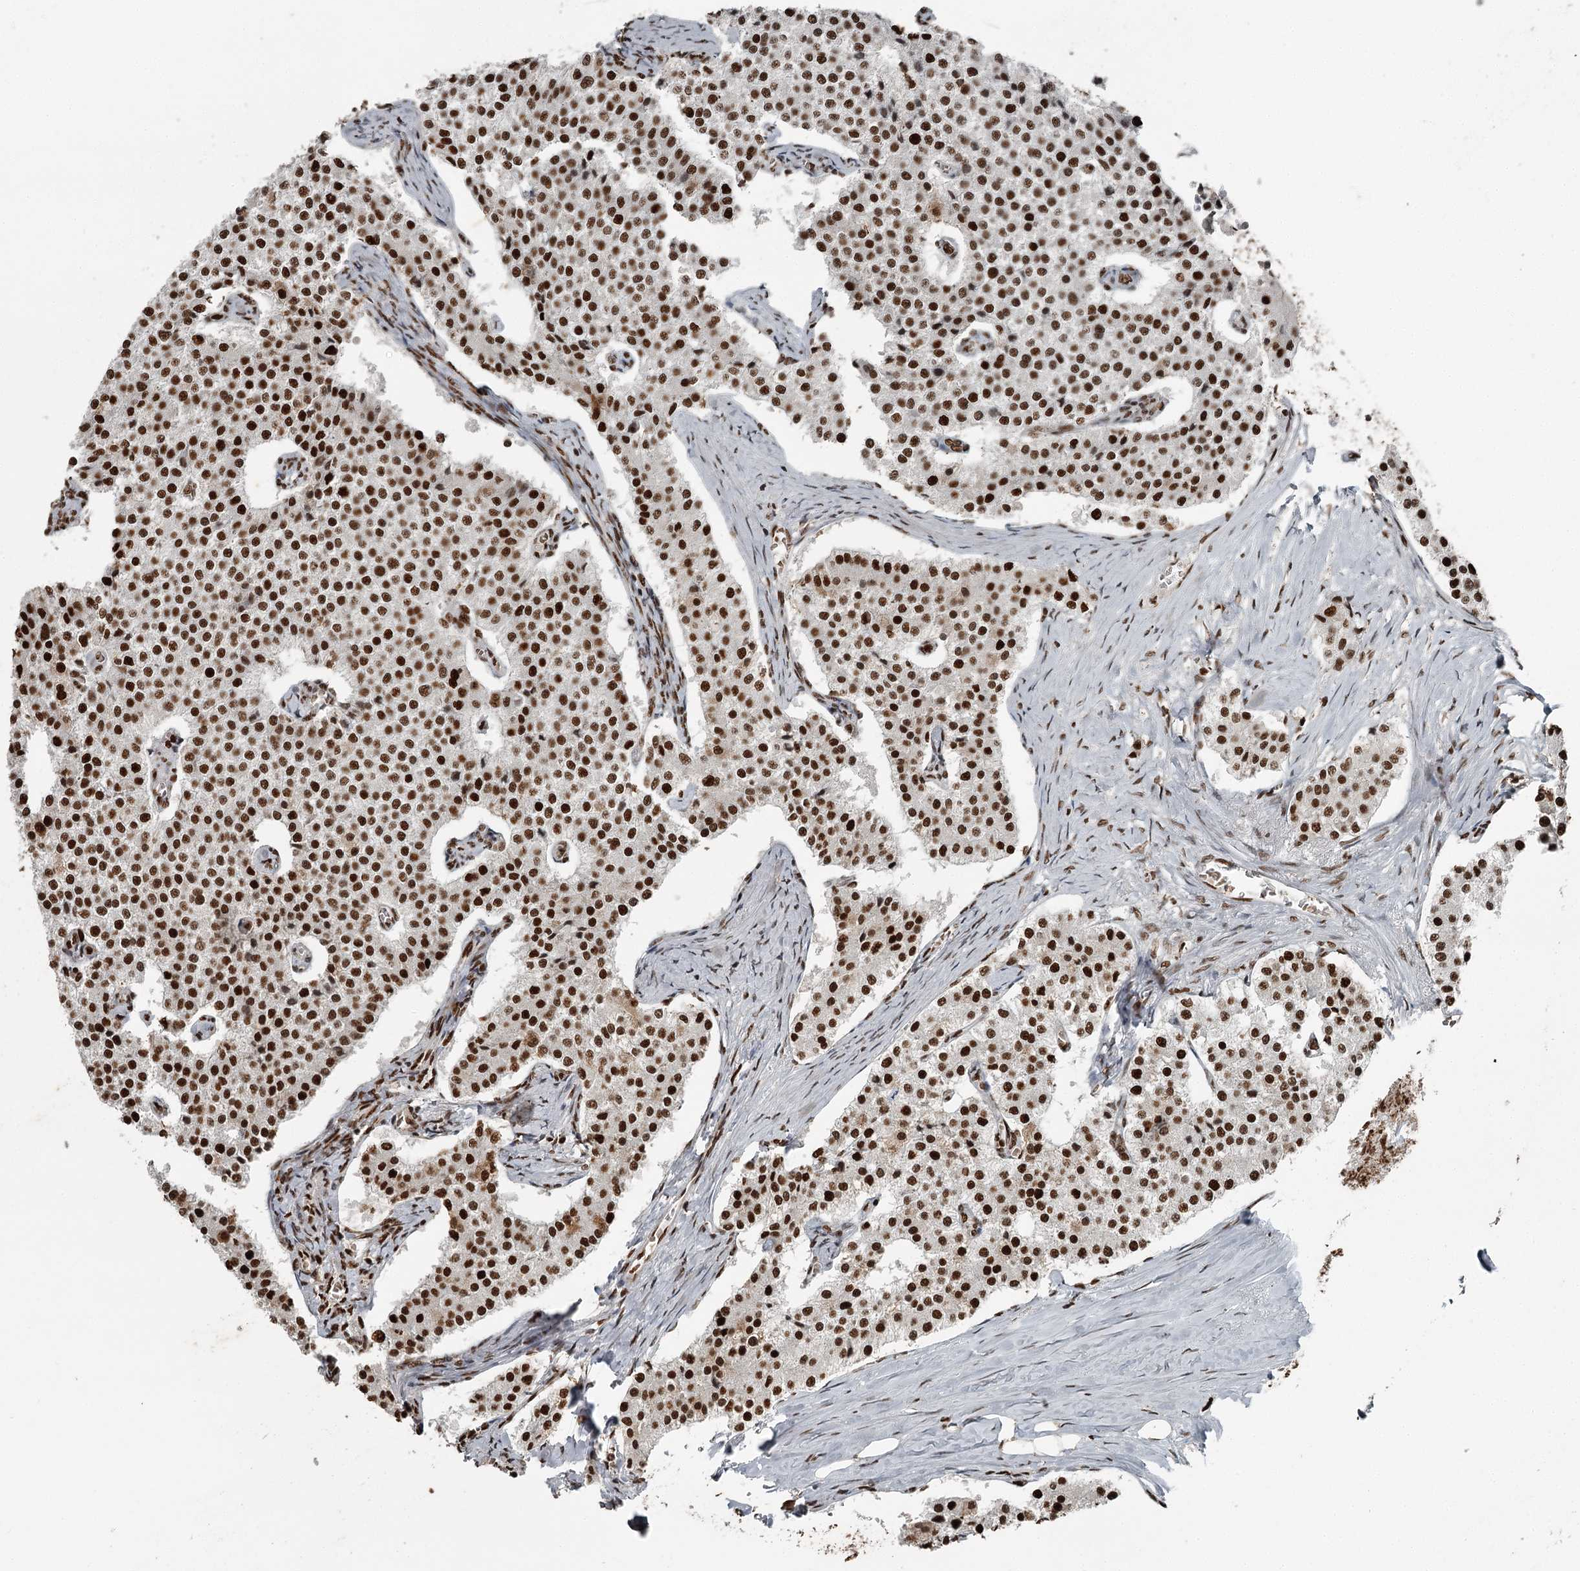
{"staining": {"intensity": "strong", "quantity": ">75%", "location": "nuclear"}, "tissue": "carcinoid", "cell_type": "Tumor cells", "image_type": "cancer", "snomed": [{"axis": "morphology", "description": "Carcinoid, malignant, NOS"}, {"axis": "topography", "description": "Colon"}], "caption": "Protein staining displays strong nuclear expression in approximately >75% of tumor cells in carcinoid.", "gene": "RBBP7", "patient": {"sex": "female", "age": 52}}